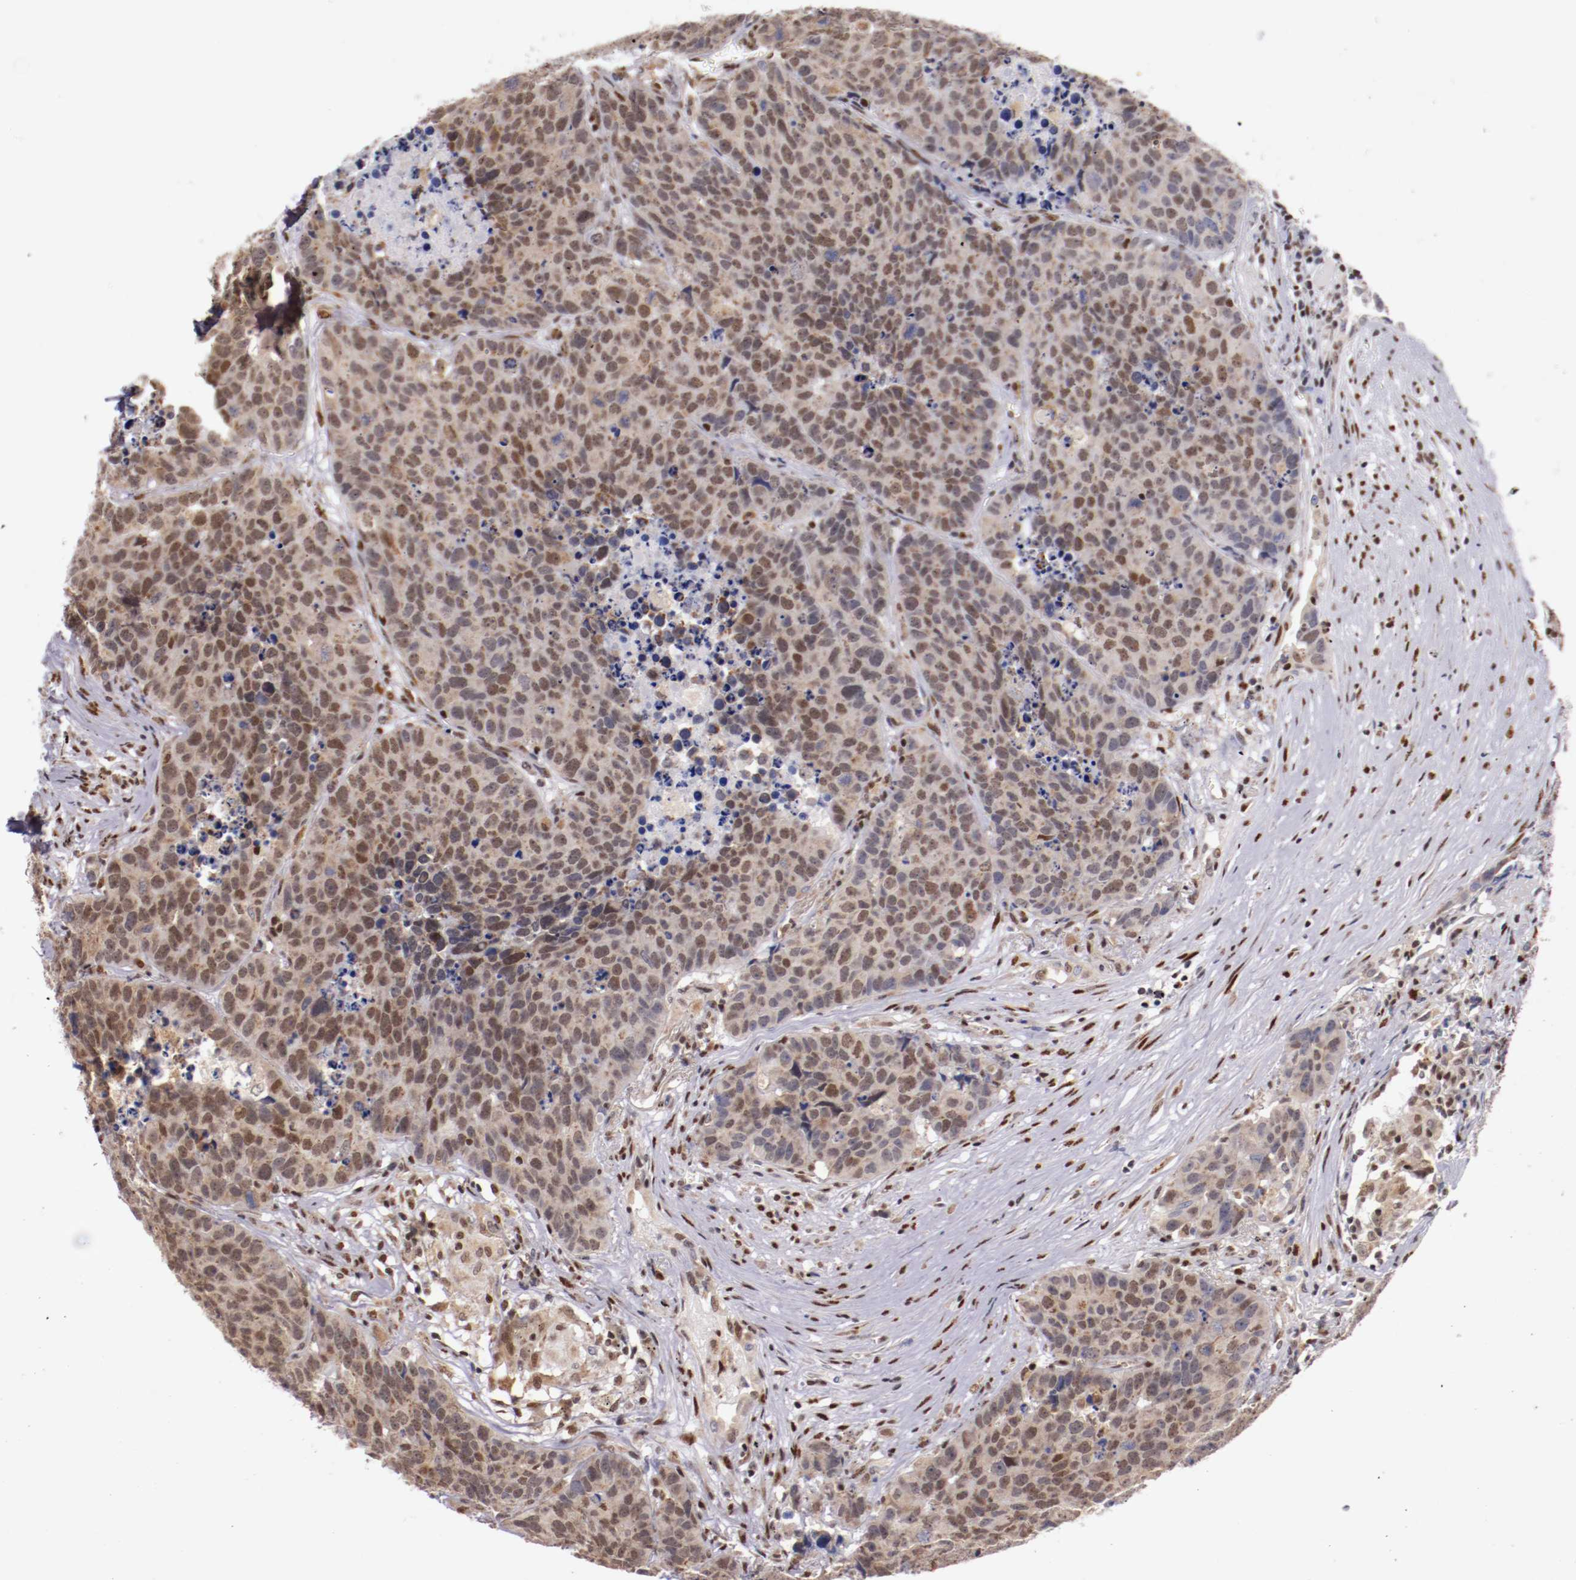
{"staining": {"intensity": "moderate", "quantity": "25%-75%", "location": "nuclear"}, "tissue": "carcinoid", "cell_type": "Tumor cells", "image_type": "cancer", "snomed": [{"axis": "morphology", "description": "Carcinoid, malignant, NOS"}, {"axis": "topography", "description": "Lung"}], "caption": "Tumor cells display medium levels of moderate nuclear expression in approximately 25%-75% of cells in human carcinoid (malignant).", "gene": "SRF", "patient": {"sex": "male", "age": 60}}